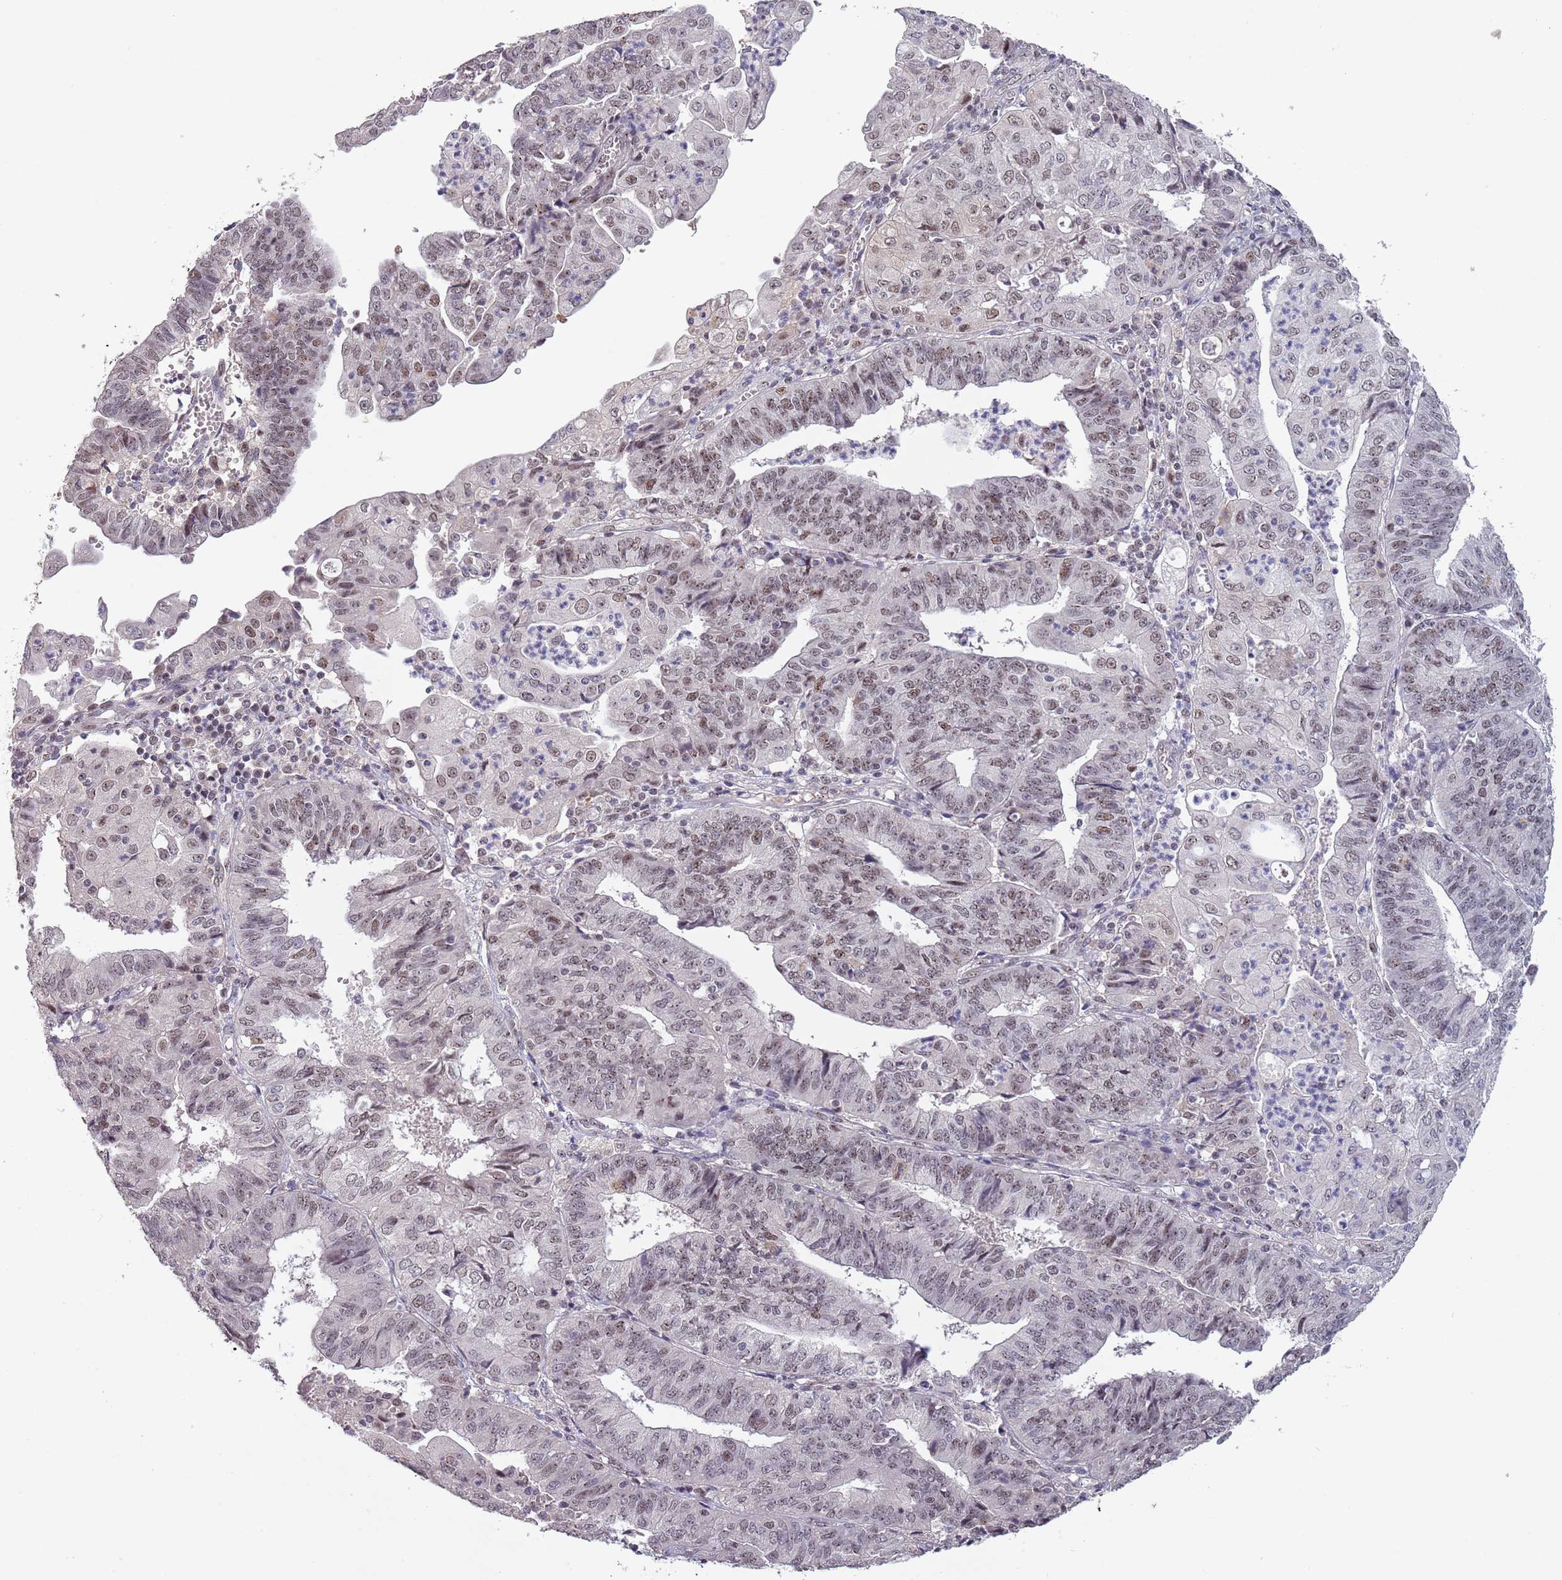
{"staining": {"intensity": "moderate", "quantity": ">75%", "location": "nuclear"}, "tissue": "endometrial cancer", "cell_type": "Tumor cells", "image_type": "cancer", "snomed": [{"axis": "morphology", "description": "Adenocarcinoma, NOS"}, {"axis": "topography", "description": "Endometrium"}], "caption": "DAB (3,3'-diaminobenzidine) immunohistochemical staining of endometrial adenocarcinoma shows moderate nuclear protein expression in approximately >75% of tumor cells.", "gene": "CIZ1", "patient": {"sex": "female", "age": 56}}